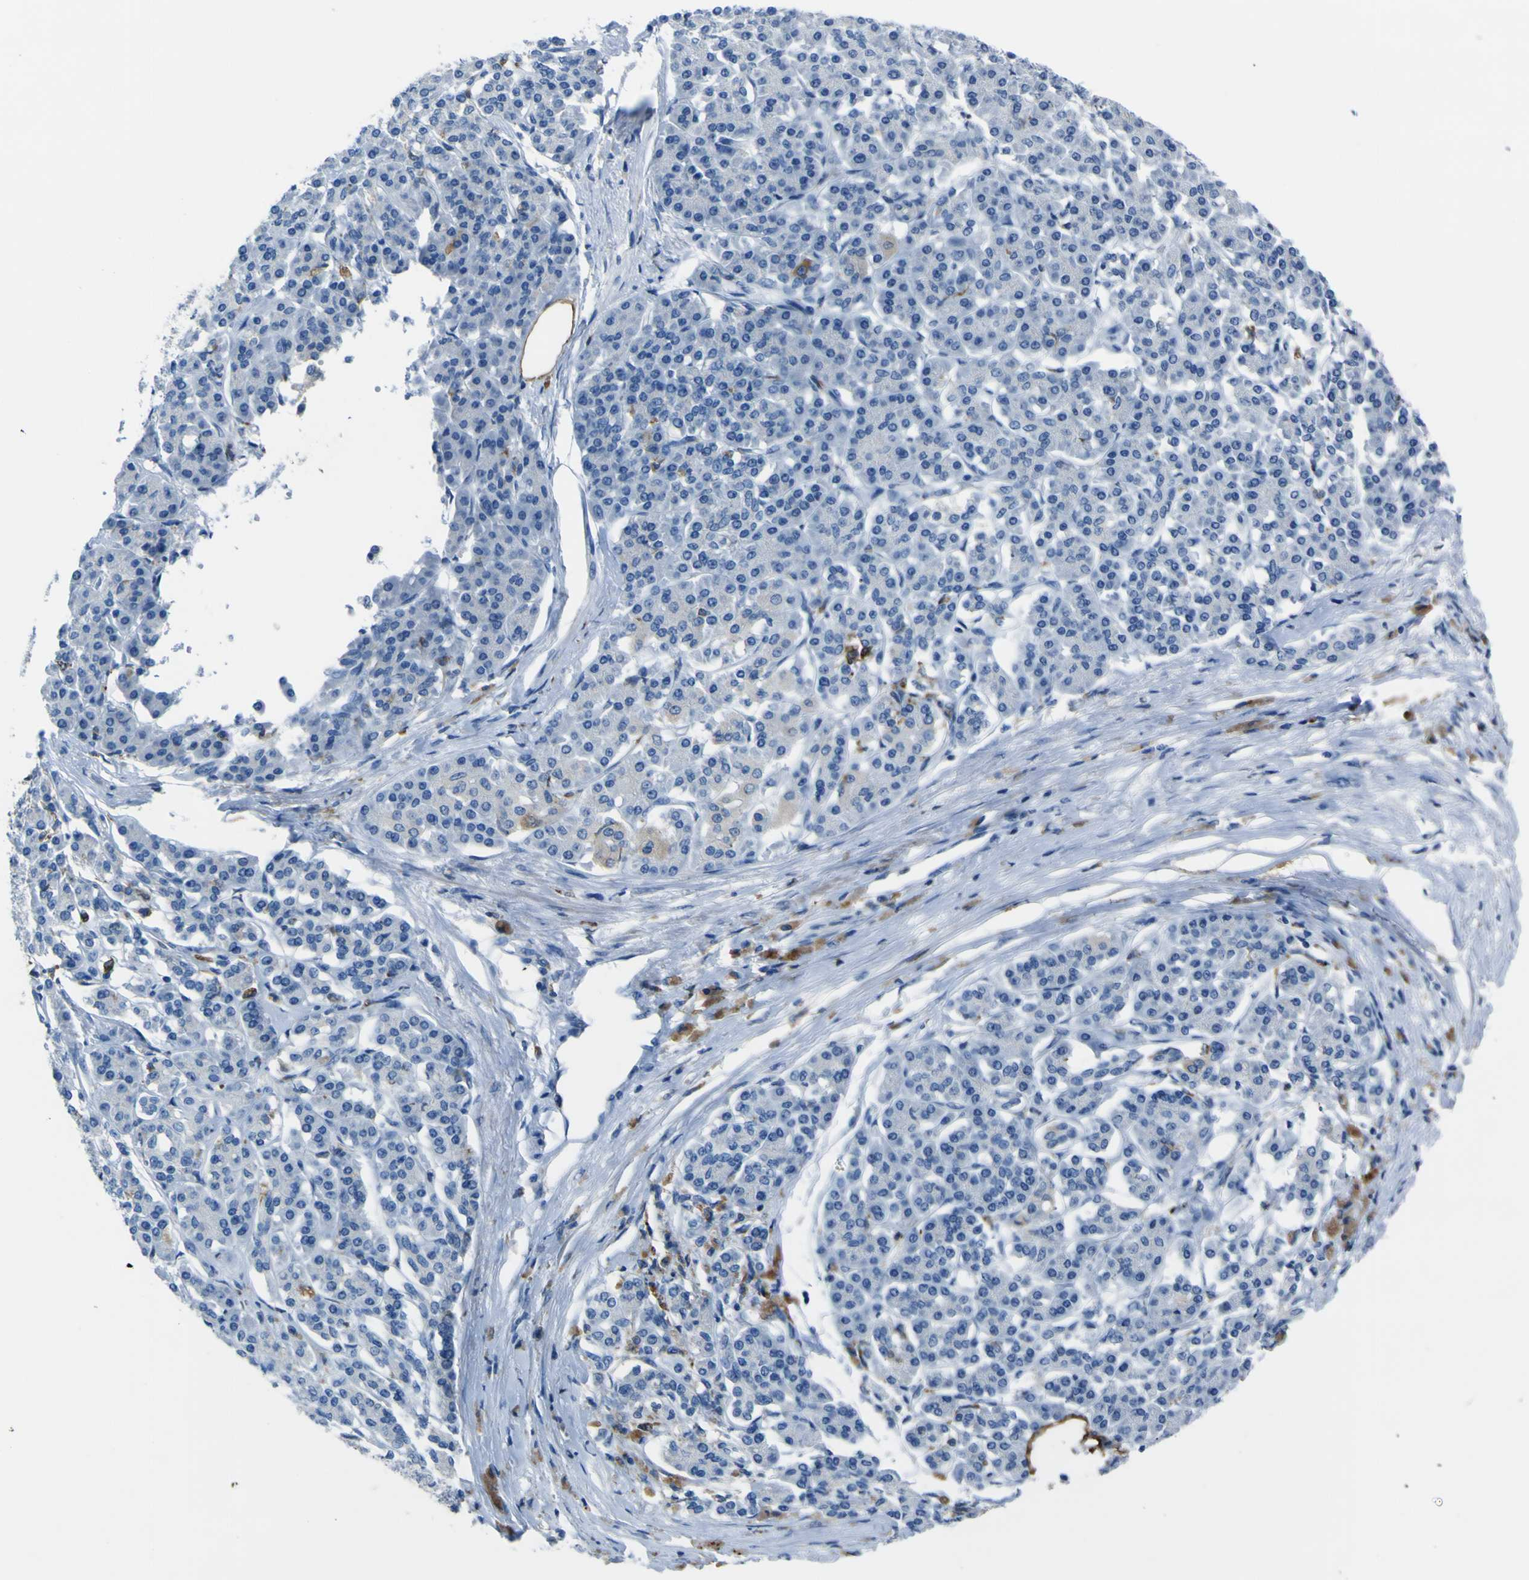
{"staining": {"intensity": "weak", "quantity": "<25%", "location": "cytoplasmic/membranous"}, "tissue": "pancreatic cancer", "cell_type": "Tumor cells", "image_type": "cancer", "snomed": [{"axis": "morphology", "description": "Normal tissue, NOS"}, {"axis": "topography", "description": "Pancreas"}], "caption": "Pancreatic cancer was stained to show a protein in brown. There is no significant positivity in tumor cells. Nuclei are stained in blue.", "gene": "ACSL1", "patient": {"sex": "male", "age": 42}}